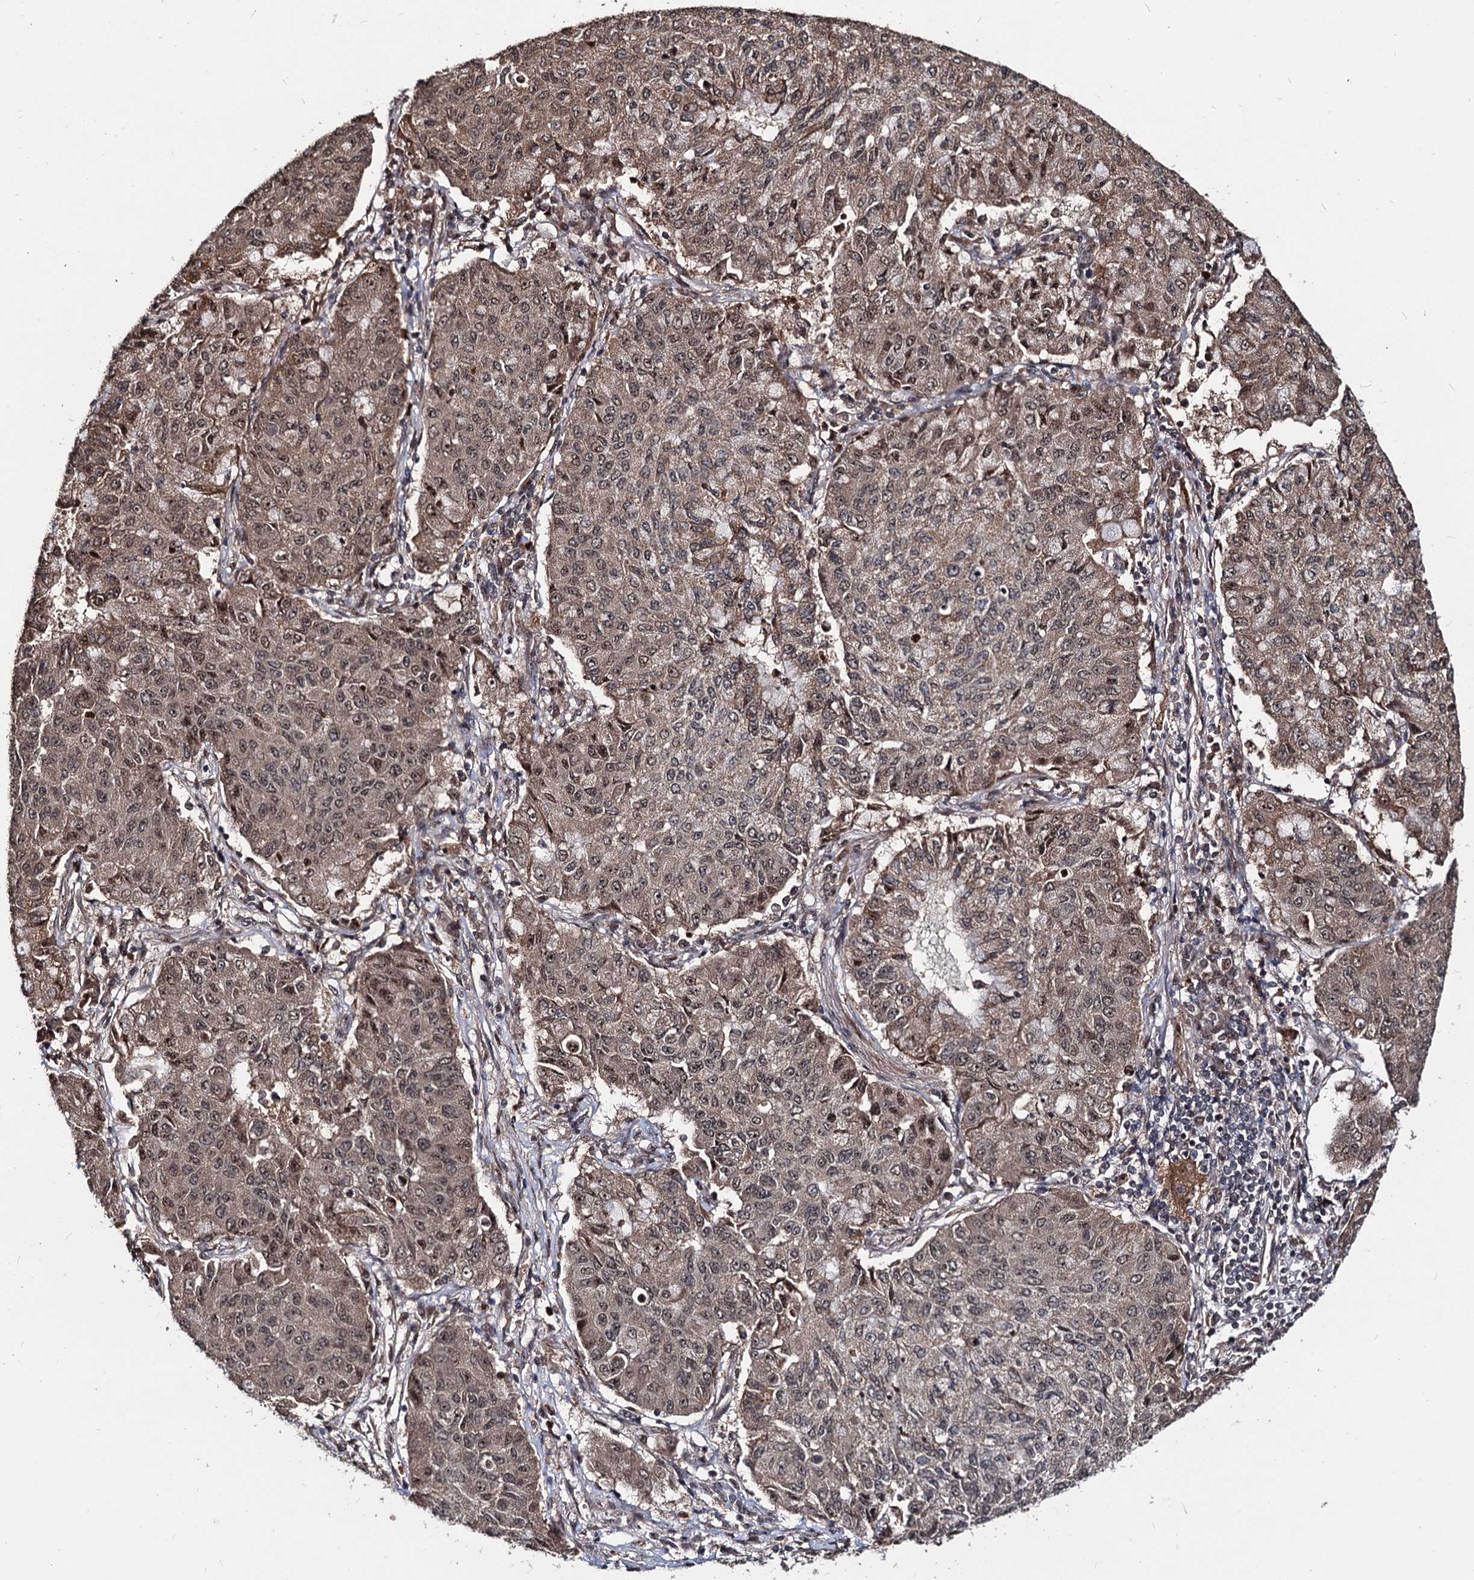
{"staining": {"intensity": "moderate", "quantity": ">75%", "location": "cytoplasmic/membranous,nuclear"}, "tissue": "lung cancer", "cell_type": "Tumor cells", "image_type": "cancer", "snomed": [{"axis": "morphology", "description": "Squamous cell carcinoma, NOS"}, {"axis": "topography", "description": "Lung"}], "caption": "Lung squamous cell carcinoma stained for a protein shows moderate cytoplasmic/membranous and nuclear positivity in tumor cells.", "gene": "SFSWAP", "patient": {"sex": "male", "age": 74}}